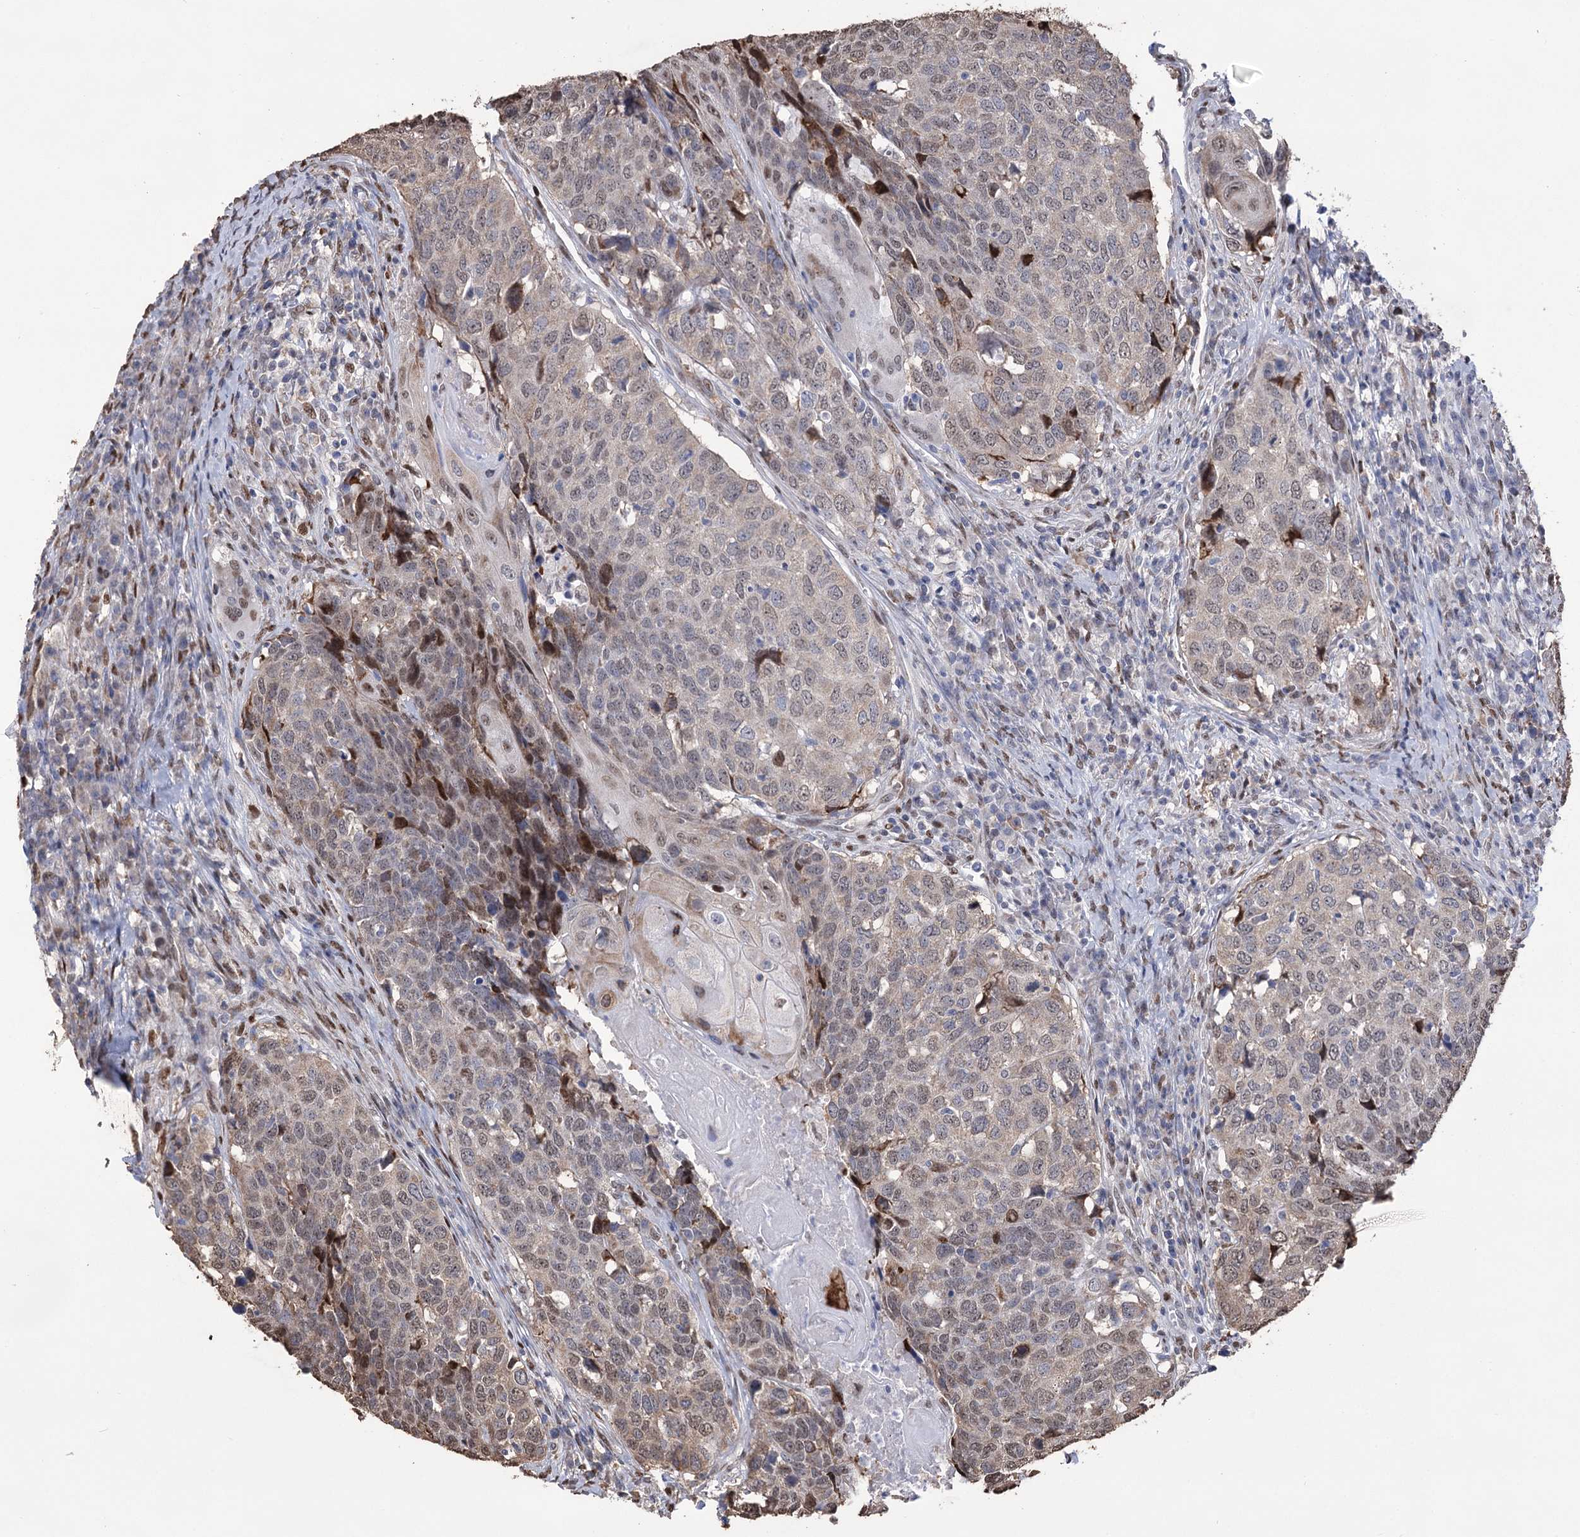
{"staining": {"intensity": "moderate", "quantity": ">75%", "location": "nuclear"}, "tissue": "head and neck cancer", "cell_type": "Tumor cells", "image_type": "cancer", "snomed": [{"axis": "morphology", "description": "Squamous cell carcinoma, NOS"}, {"axis": "topography", "description": "Head-Neck"}], "caption": "DAB (3,3'-diaminobenzidine) immunohistochemical staining of human head and neck cancer reveals moderate nuclear protein positivity in about >75% of tumor cells.", "gene": "NFU1", "patient": {"sex": "male", "age": 66}}